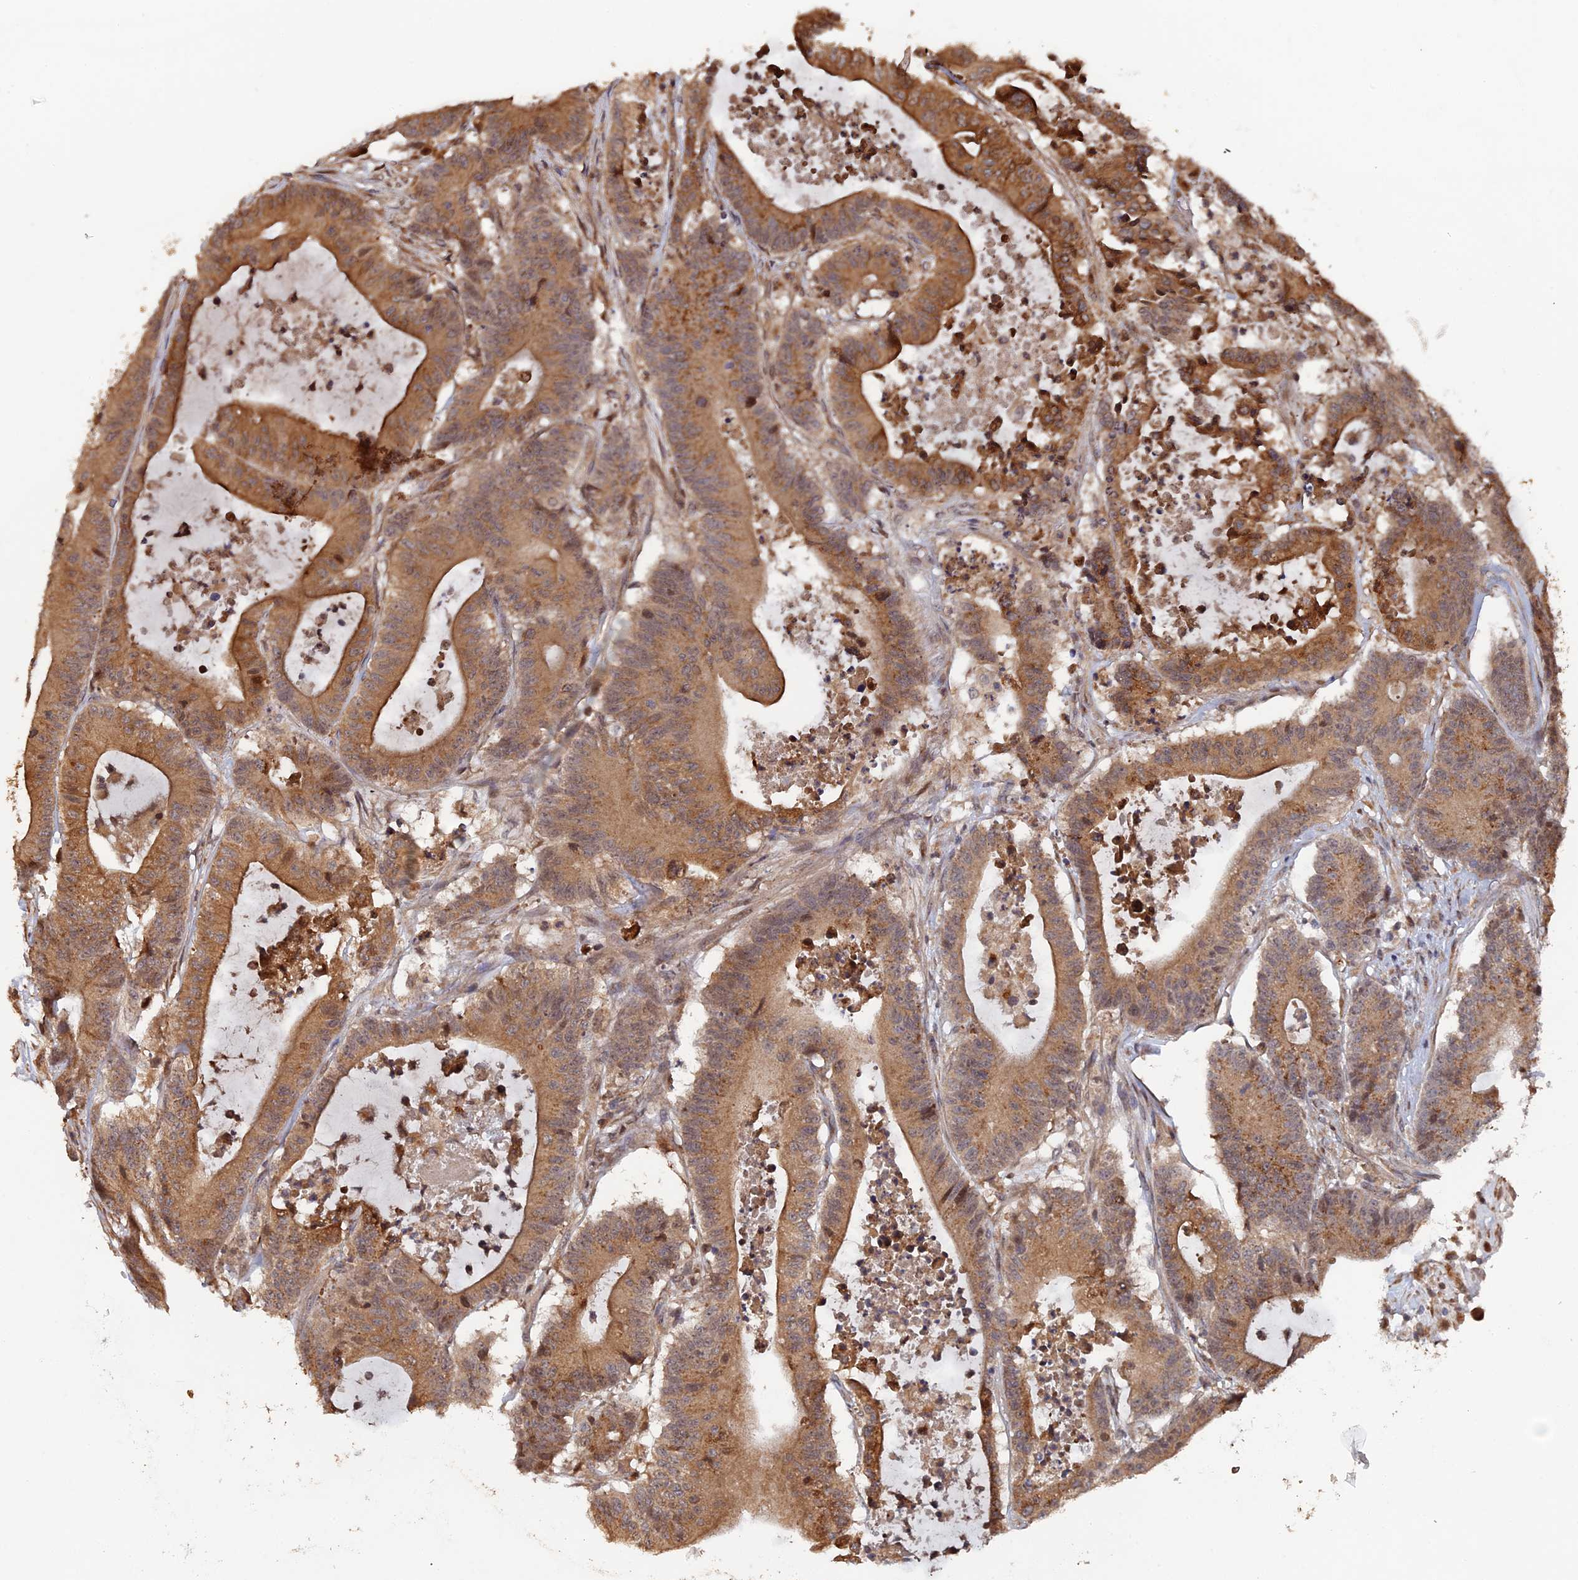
{"staining": {"intensity": "moderate", "quantity": ">75%", "location": "cytoplasmic/membranous"}, "tissue": "colorectal cancer", "cell_type": "Tumor cells", "image_type": "cancer", "snomed": [{"axis": "morphology", "description": "Adenocarcinoma, NOS"}, {"axis": "topography", "description": "Colon"}], "caption": "Colorectal cancer (adenocarcinoma) stained for a protein (brown) reveals moderate cytoplasmic/membranous positive positivity in approximately >75% of tumor cells.", "gene": "VPS37C", "patient": {"sex": "female", "age": 84}}